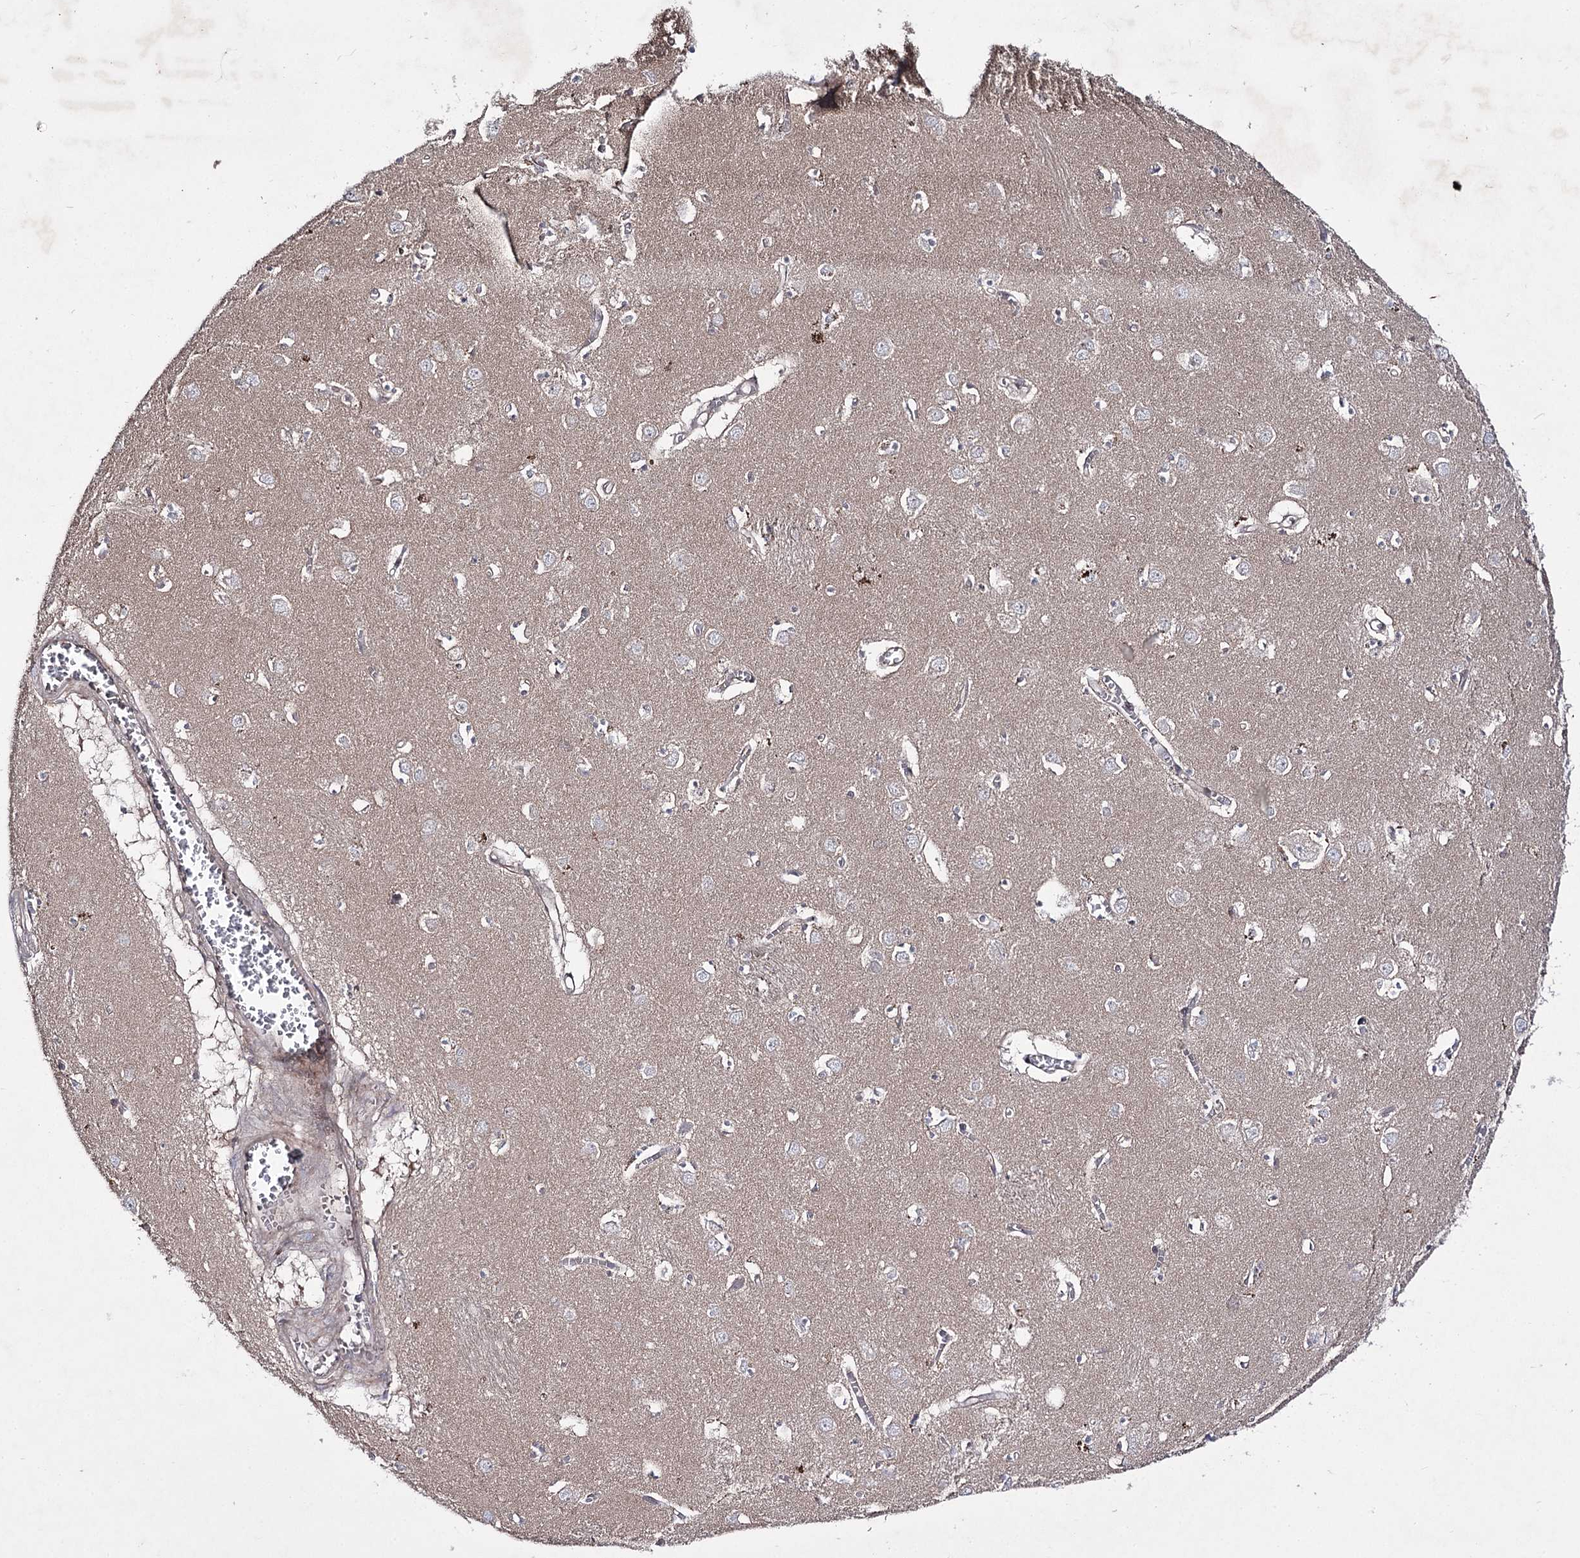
{"staining": {"intensity": "negative", "quantity": "none", "location": "none"}, "tissue": "caudate", "cell_type": "Glial cells", "image_type": "normal", "snomed": [{"axis": "morphology", "description": "Normal tissue, NOS"}, {"axis": "topography", "description": "Lateral ventricle wall"}], "caption": "This is a photomicrograph of IHC staining of normal caudate, which shows no staining in glial cells.", "gene": "HOXC11", "patient": {"sex": "male", "age": 70}}